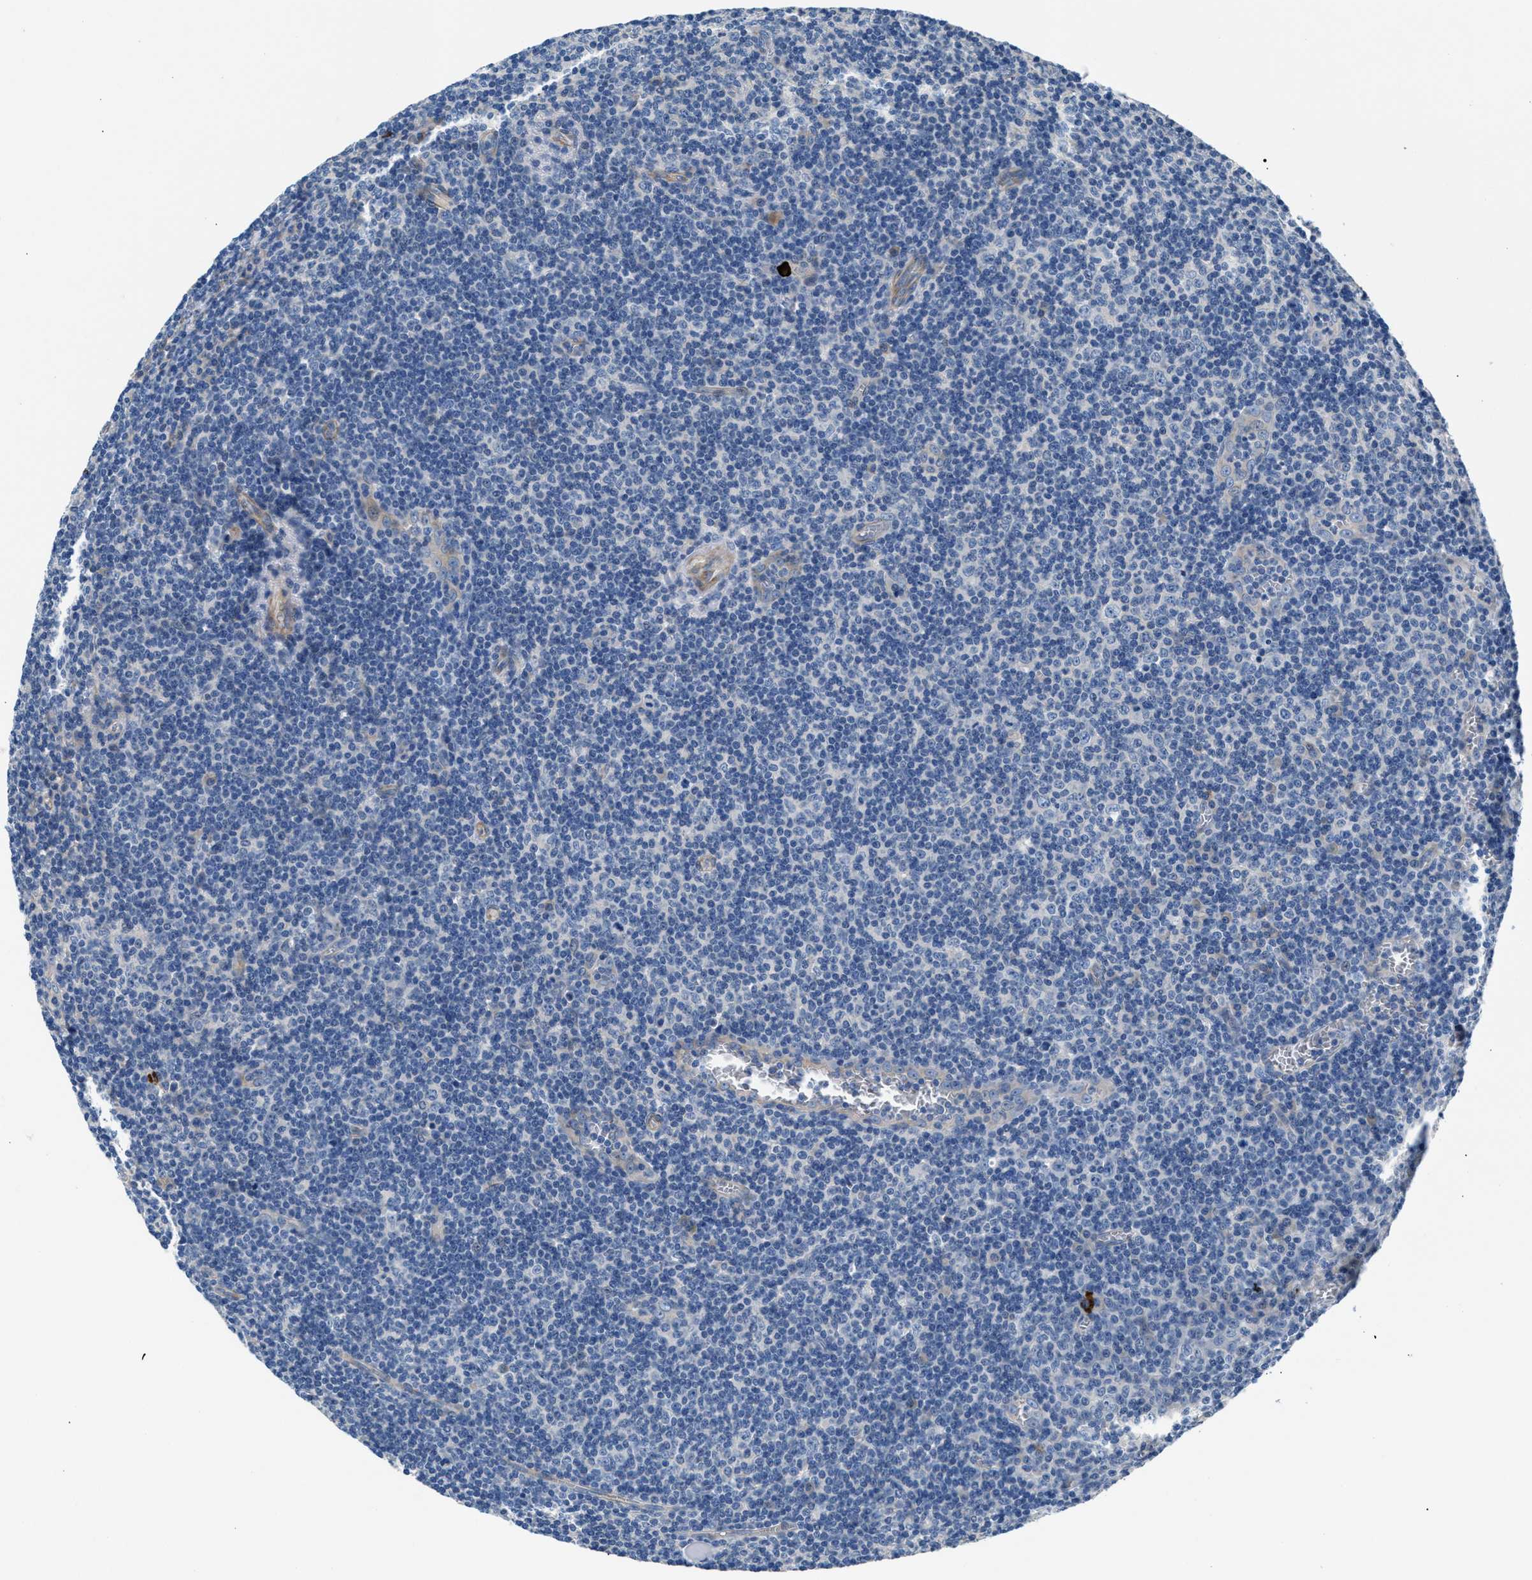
{"staining": {"intensity": "negative", "quantity": "none", "location": "none"}, "tissue": "tonsil", "cell_type": "Germinal center cells", "image_type": "normal", "snomed": [{"axis": "morphology", "description": "Normal tissue, NOS"}, {"axis": "topography", "description": "Tonsil"}], "caption": "DAB (3,3'-diaminobenzidine) immunohistochemical staining of unremarkable tonsil reveals no significant expression in germinal center cells. Brightfield microscopy of immunohistochemistry stained with DAB (brown) and hematoxylin (blue), captured at high magnification.", "gene": "CDRT4", "patient": {"sex": "male", "age": 37}}